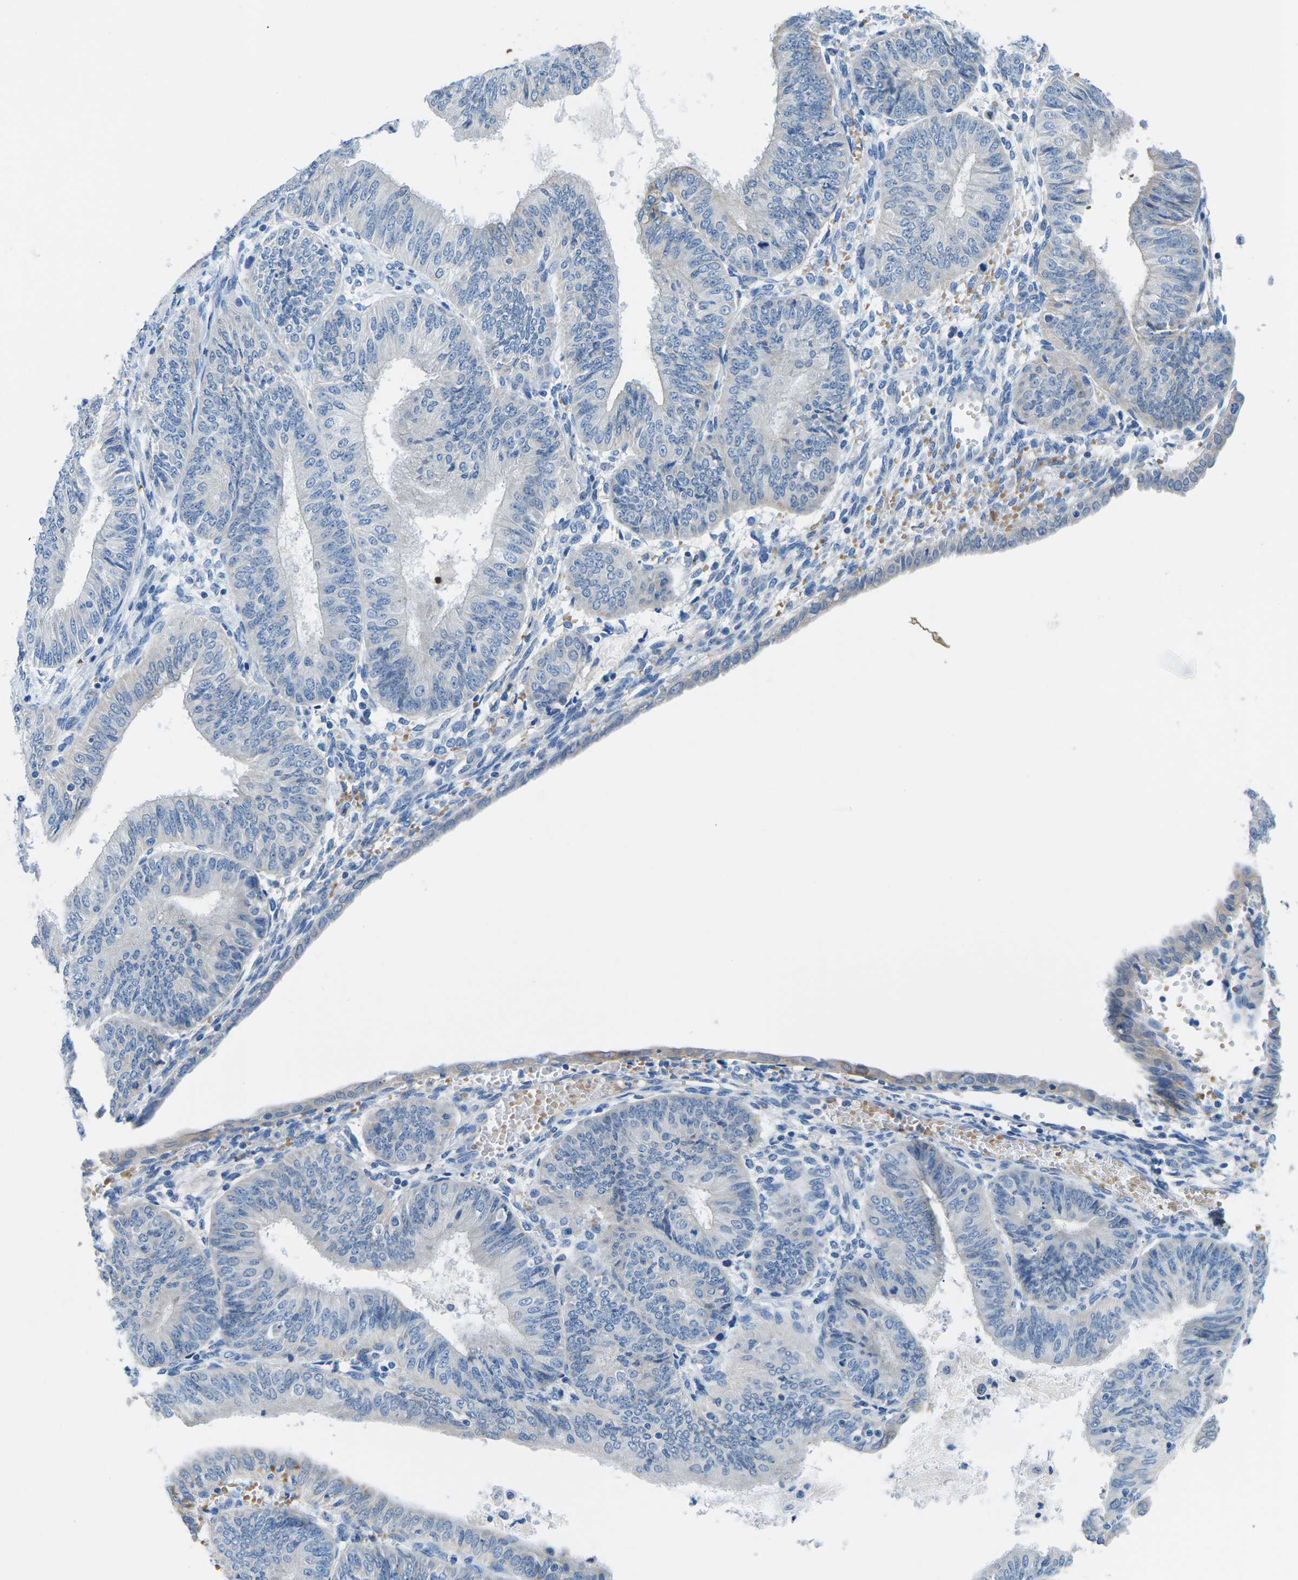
{"staining": {"intensity": "weak", "quantity": "<25%", "location": "cytoplasmic/membranous"}, "tissue": "endometrial cancer", "cell_type": "Tumor cells", "image_type": "cancer", "snomed": [{"axis": "morphology", "description": "Adenocarcinoma, NOS"}, {"axis": "topography", "description": "Endometrium"}], "caption": "IHC histopathology image of endometrial cancer (adenocarcinoma) stained for a protein (brown), which displays no positivity in tumor cells. (DAB (3,3'-diaminobenzidine) immunohistochemistry (IHC), high magnification).", "gene": "TM6SF1", "patient": {"sex": "female", "age": 58}}